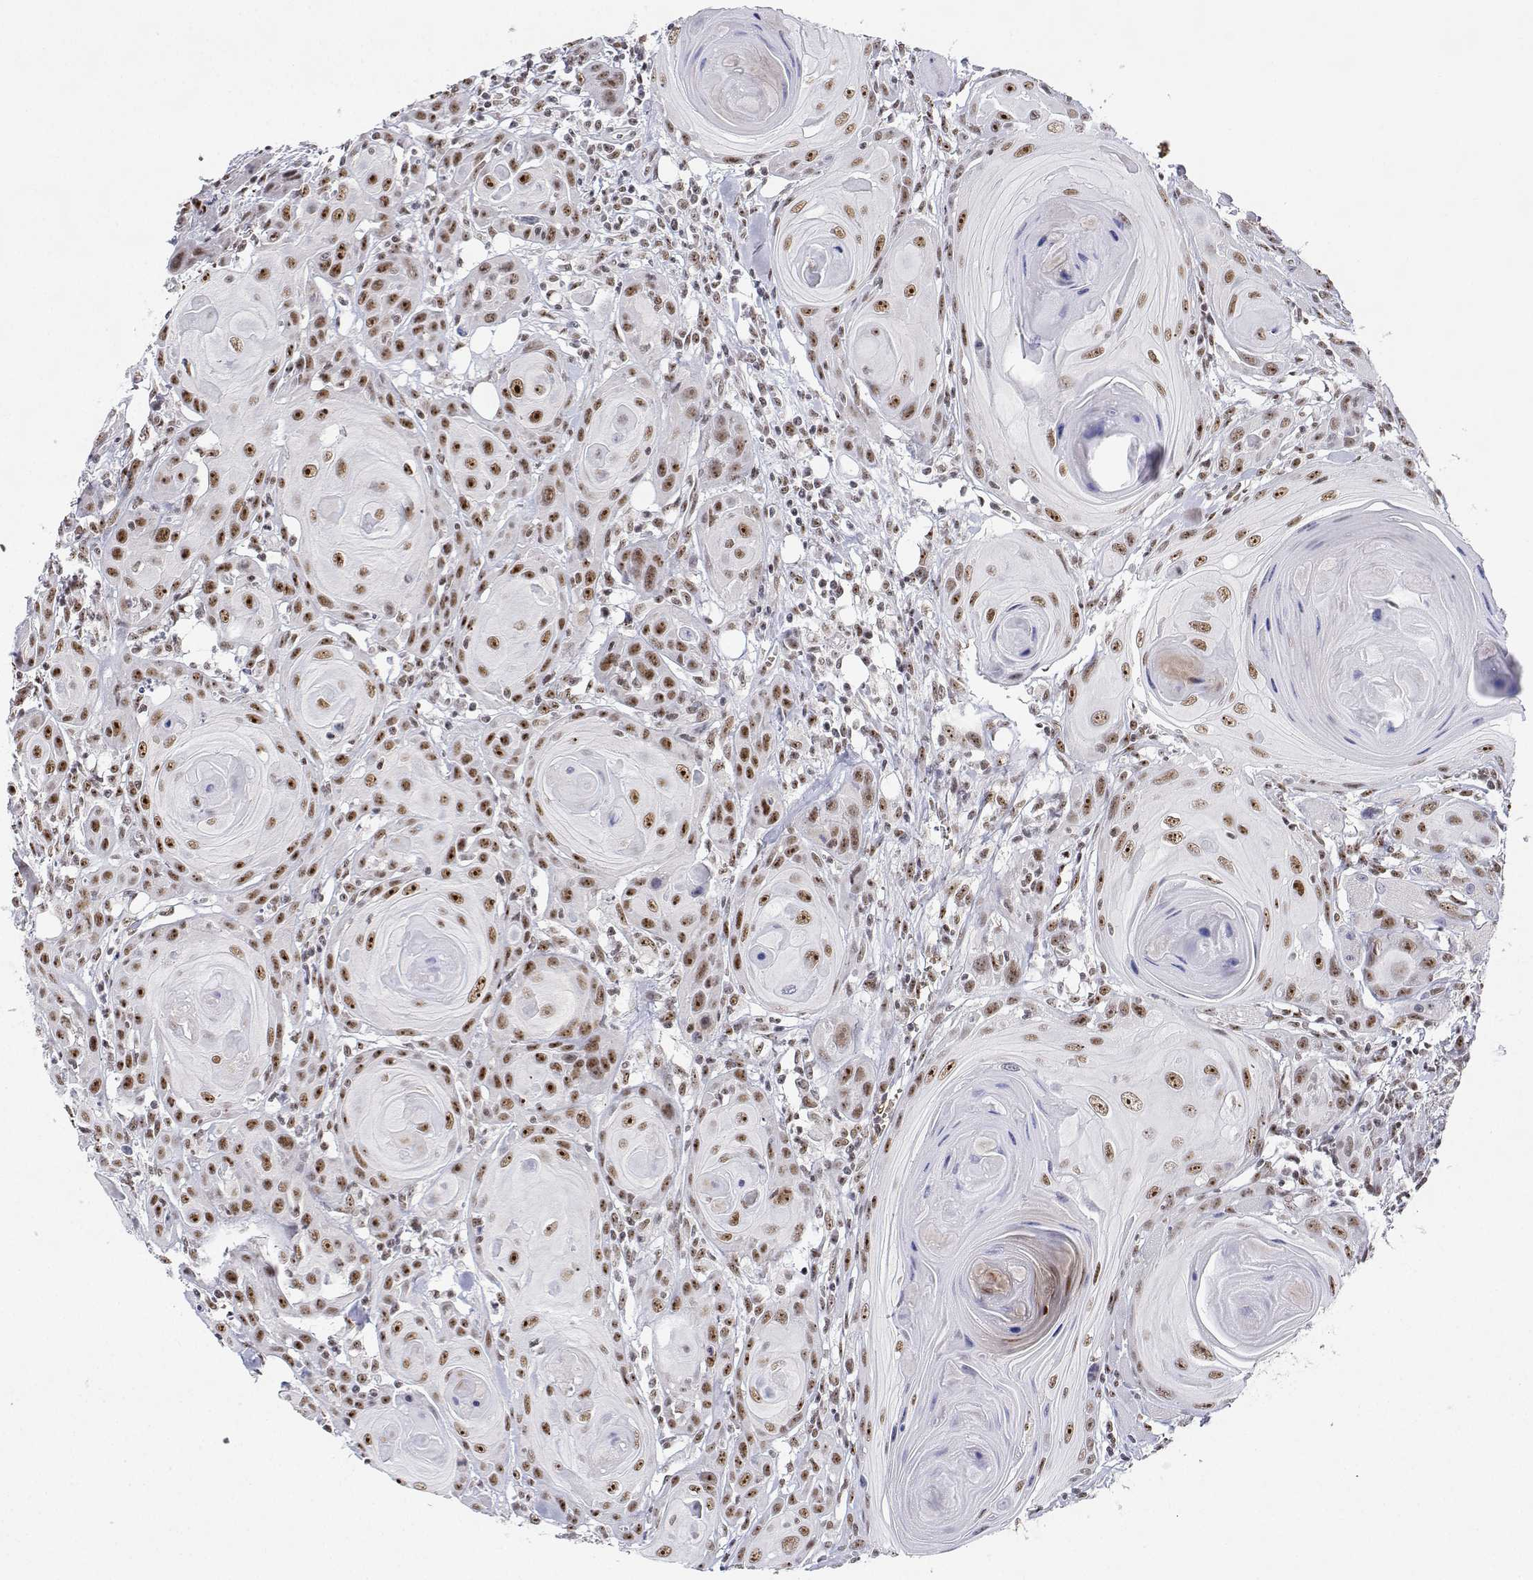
{"staining": {"intensity": "moderate", "quantity": ">75%", "location": "nuclear"}, "tissue": "head and neck cancer", "cell_type": "Tumor cells", "image_type": "cancer", "snomed": [{"axis": "morphology", "description": "Squamous cell carcinoma, NOS"}, {"axis": "topography", "description": "Head-Neck"}], "caption": "High-magnification brightfield microscopy of squamous cell carcinoma (head and neck) stained with DAB (3,3'-diaminobenzidine) (brown) and counterstained with hematoxylin (blue). tumor cells exhibit moderate nuclear staining is appreciated in approximately>75% of cells.", "gene": "ADAR", "patient": {"sex": "female", "age": 80}}